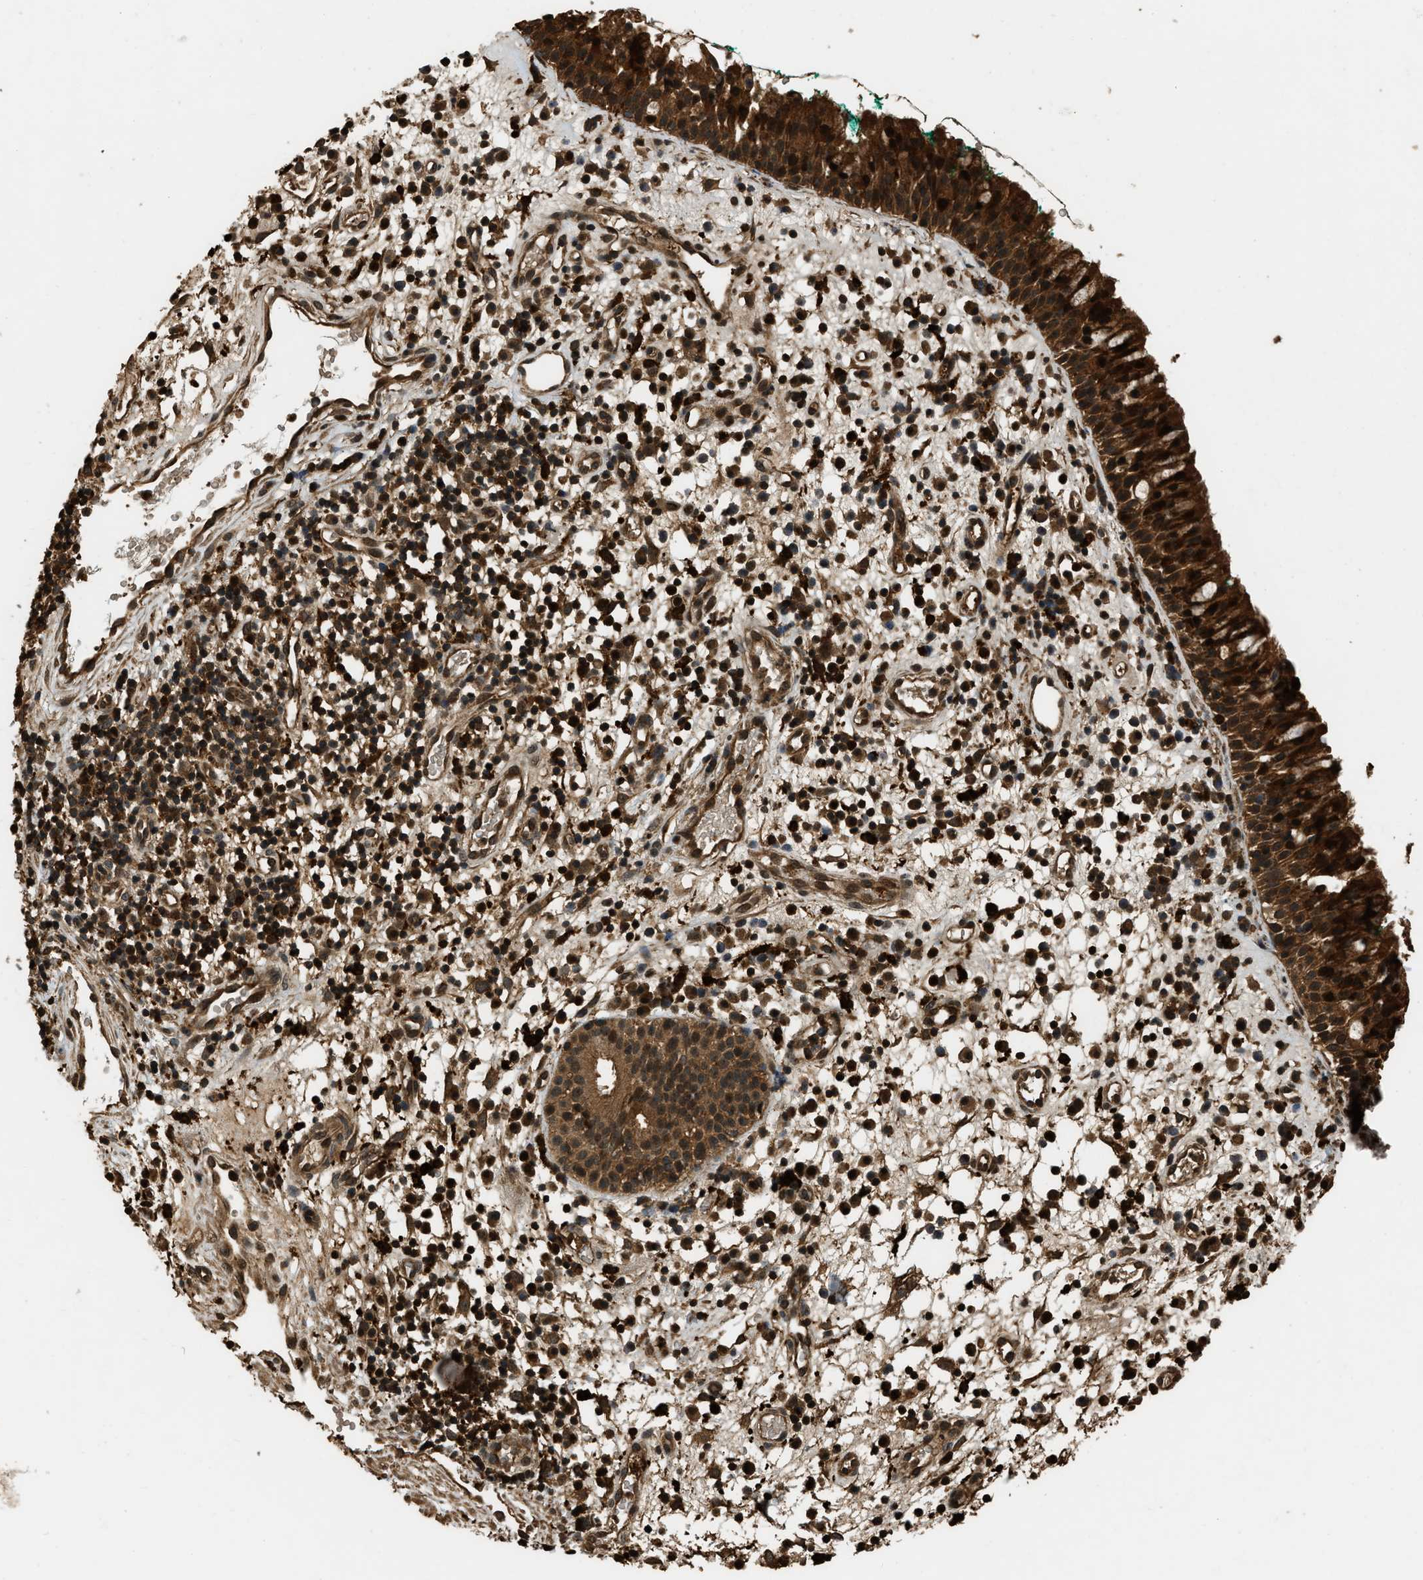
{"staining": {"intensity": "strong", "quantity": ">75%", "location": "cytoplasmic/membranous,nuclear"}, "tissue": "nasopharynx", "cell_type": "Respiratory epithelial cells", "image_type": "normal", "snomed": [{"axis": "morphology", "description": "Normal tissue, NOS"}, {"axis": "morphology", "description": "Basal cell carcinoma"}, {"axis": "topography", "description": "Cartilage tissue"}, {"axis": "topography", "description": "Nasopharynx"}, {"axis": "topography", "description": "Oral tissue"}], "caption": "A high-resolution image shows immunohistochemistry (IHC) staining of normal nasopharynx, which demonstrates strong cytoplasmic/membranous,nuclear expression in approximately >75% of respiratory epithelial cells. Using DAB (brown) and hematoxylin (blue) stains, captured at high magnification using brightfield microscopy.", "gene": "RAP2A", "patient": {"sex": "female", "age": 77}}